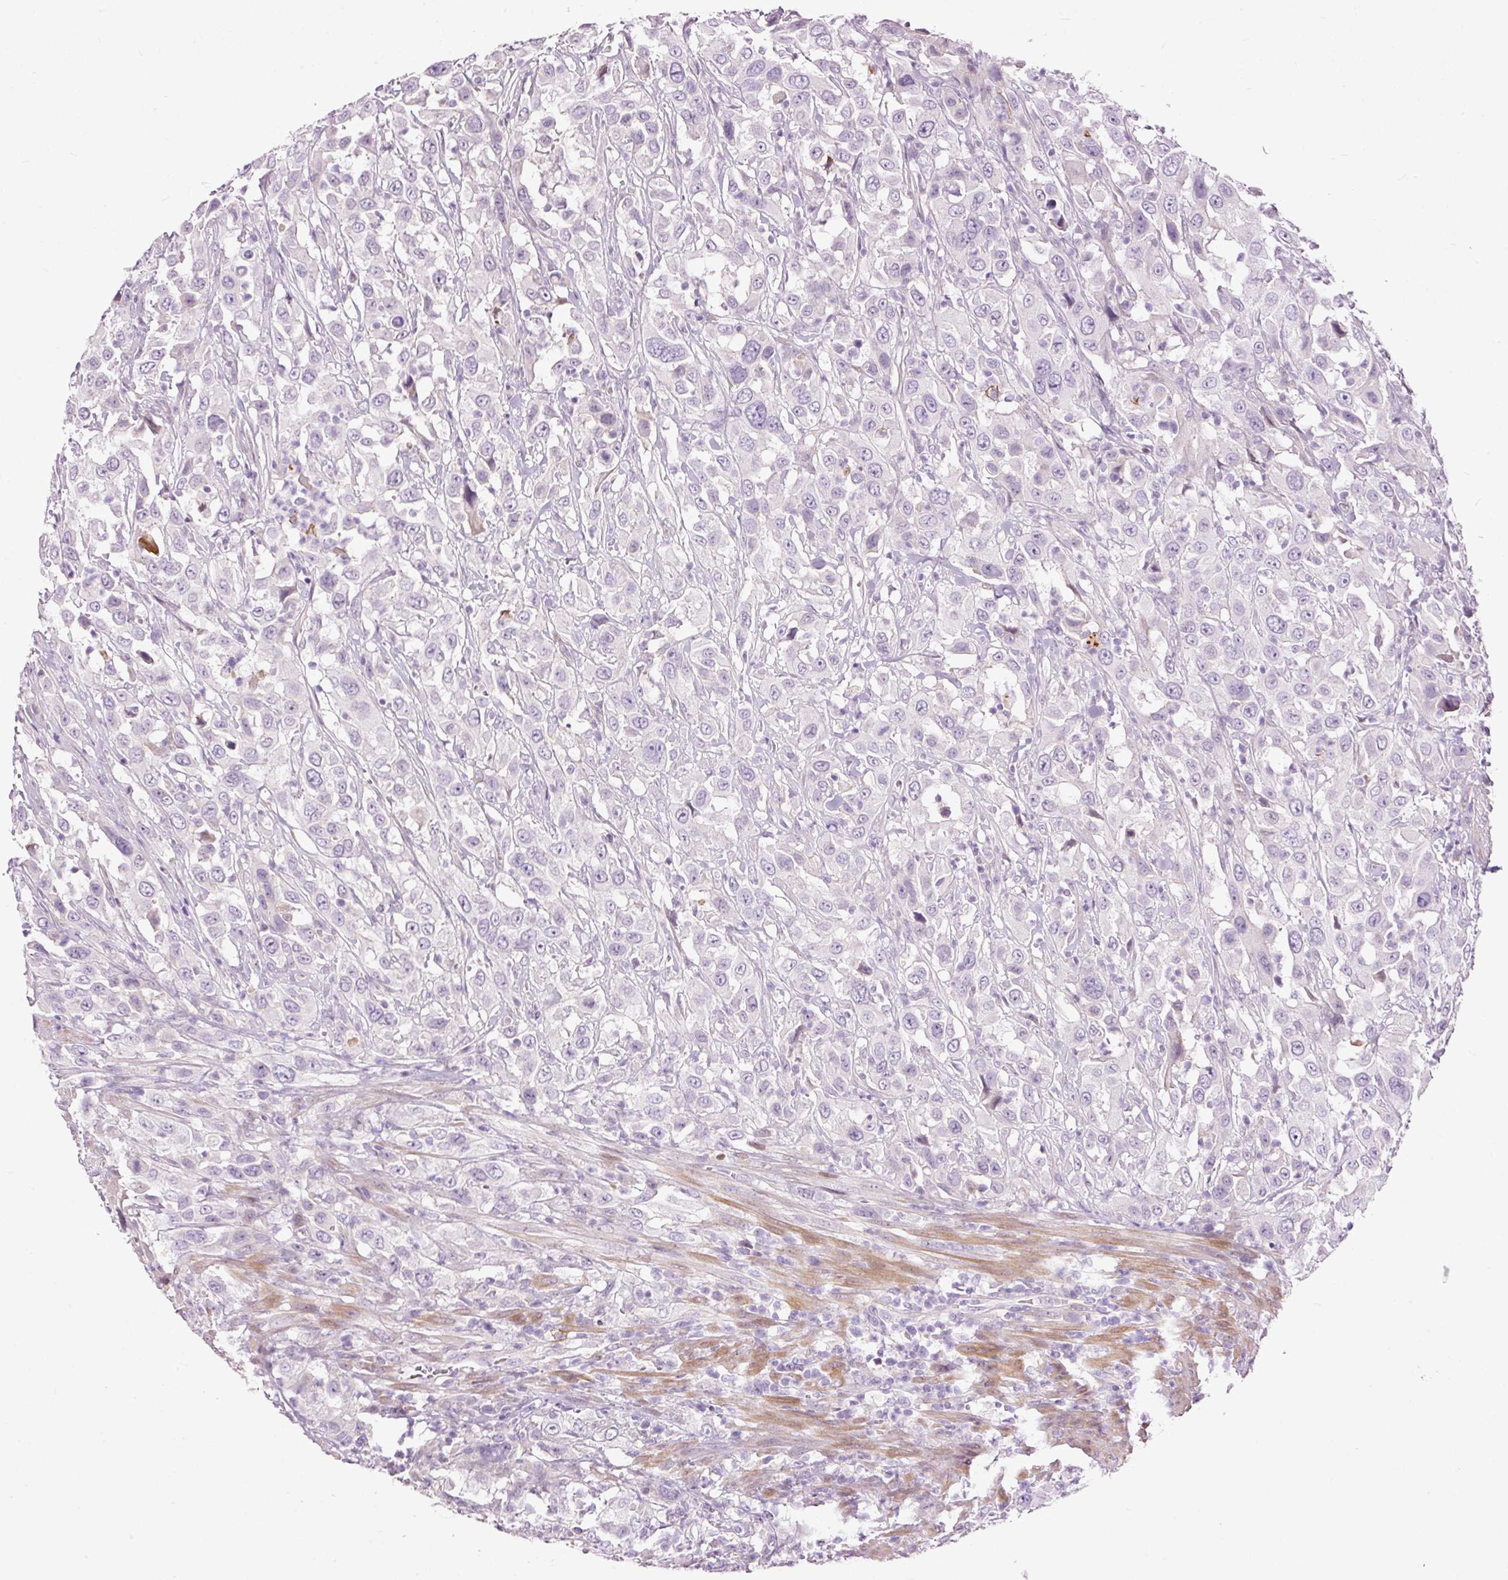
{"staining": {"intensity": "negative", "quantity": "none", "location": "none"}, "tissue": "urothelial cancer", "cell_type": "Tumor cells", "image_type": "cancer", "snomed": [{"axis": "morphology", "description": "Urothelial carcinoma, High grade"}, {"axis": "topography", "description": "Urinary bladder"}], "caption": "A micrograph of urothelial cancer stained for a protein exhibits no brown staining in tumor cells.", "gene": "FCRL4", "patient": {"sex": "male", "age": 61}}